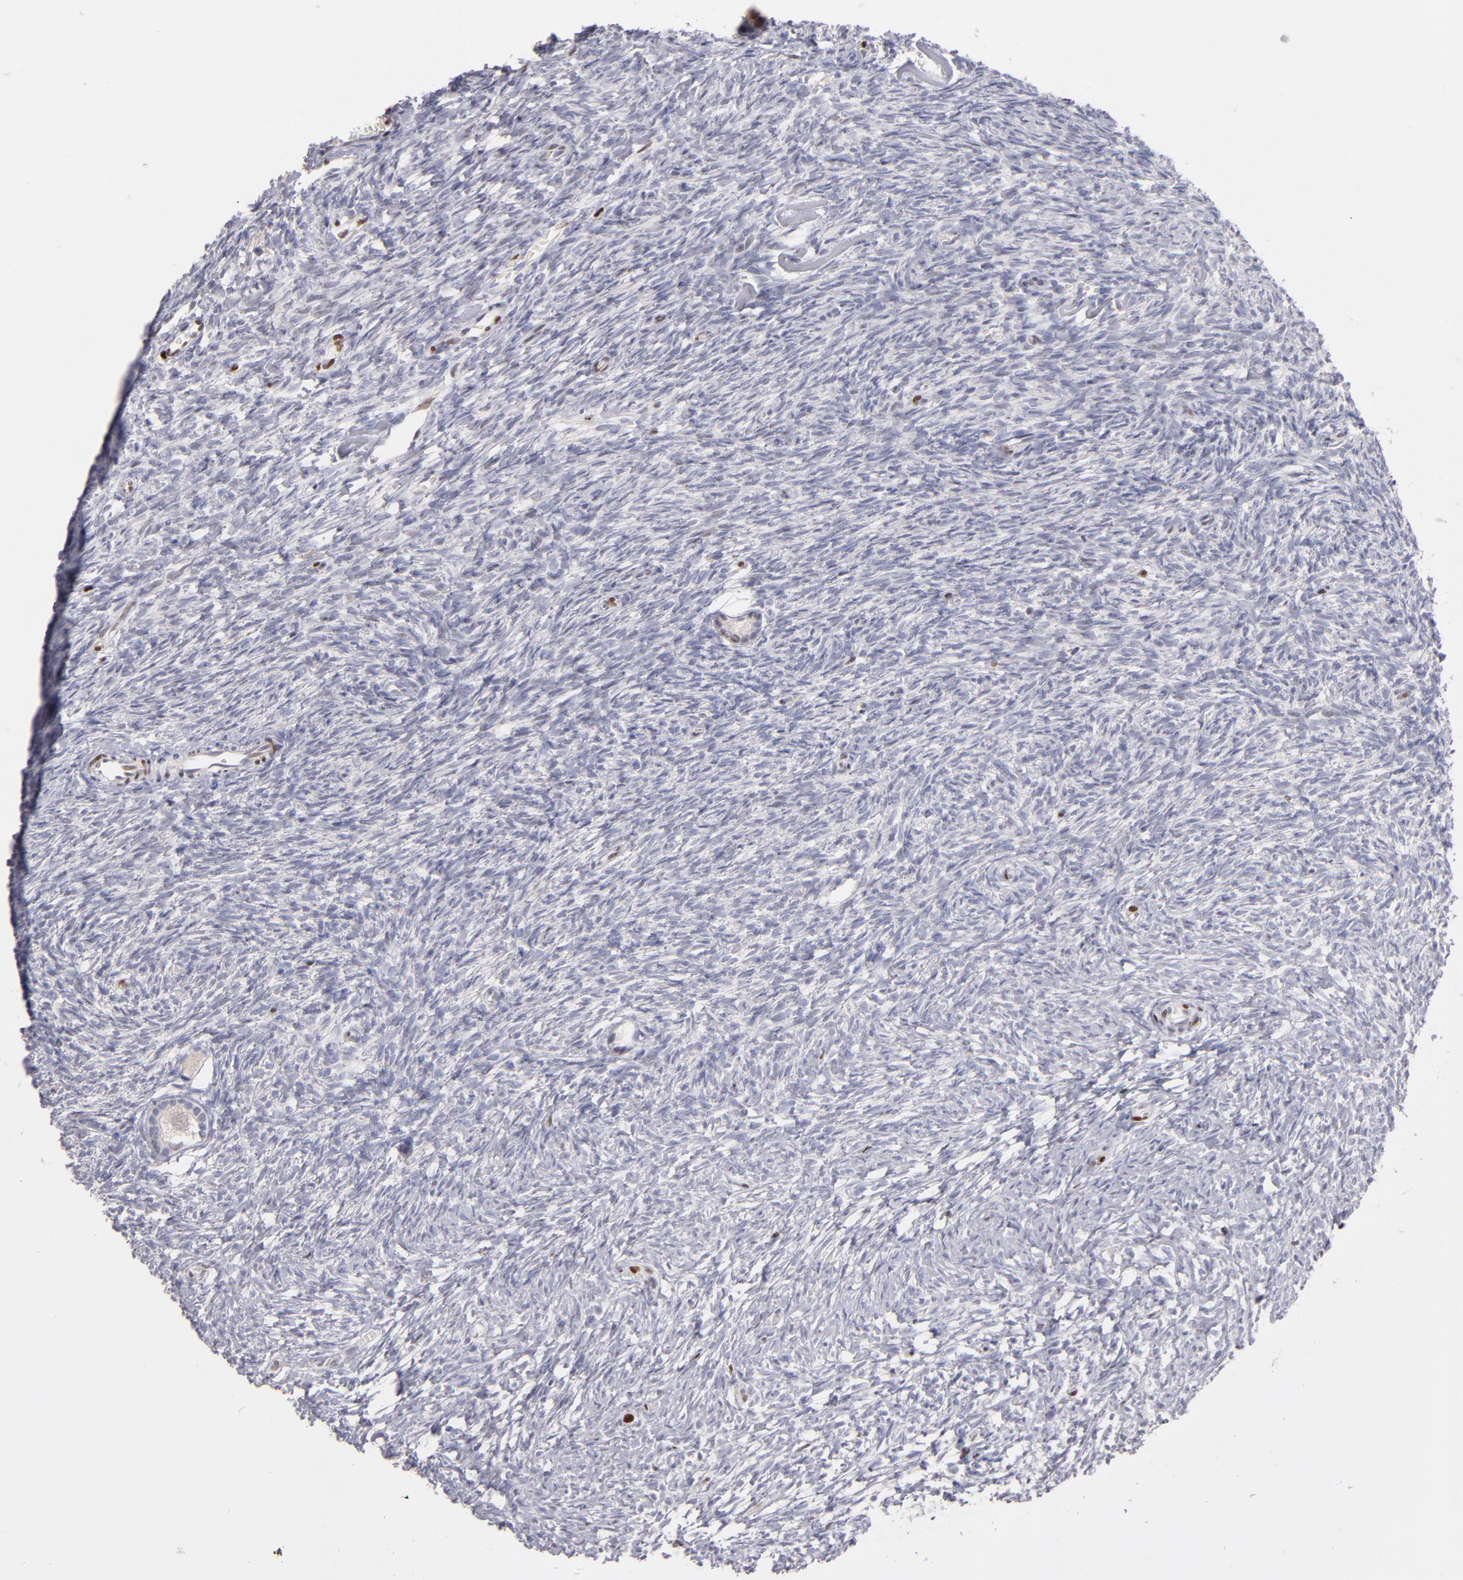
{"staining": {"intensity": "negative", "quantity": "none", "location": "none"}, "tissue": "ovary", "cell_type": "Follicle cells", "image_type": "normal", "snomed": [{"axis": "morphology", "description": "Normal tissue, NOS"}, {"axis": "topography", "description": "Ovary"}], "caption": "Immunohistochemistry of benign human ovary exhibits no expression in follicle cells. (DAB immunohistochemistry (IHC) with hematoxylin counter stain).", "gene": "POLA1", "patient": {"sex": "female", "age": 35}}